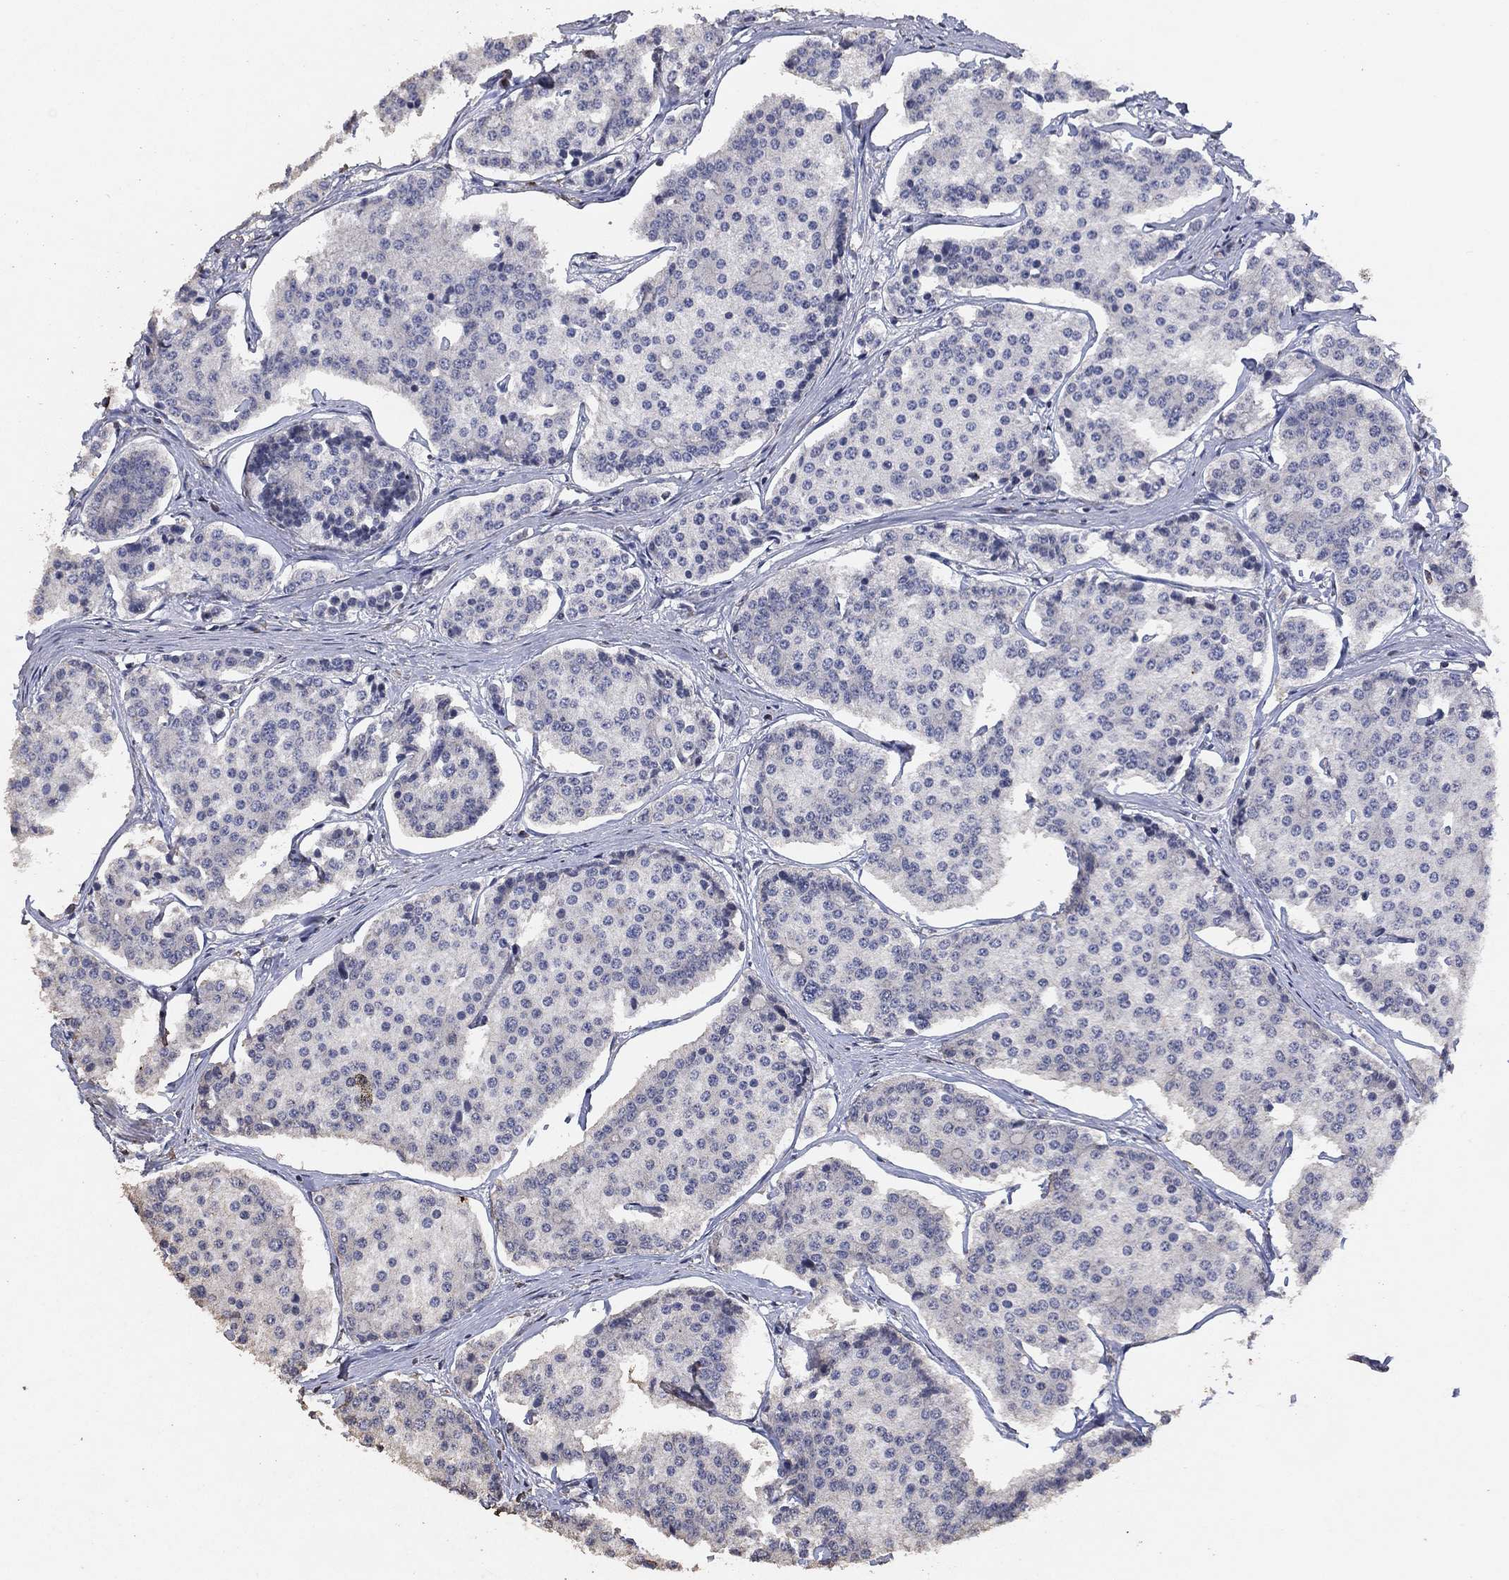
{"staining": {"intensity": "negative", "quantity": "none", "location": "none"}, "tissue": "carcinoid", "cell_type": "Tumor cells", "image_type": "cancer", "snomed": [{"axis": "morphology", "description": "Carcinoid, malignant, NOS"}, {"axis": "topography", "description": "Small intestine"}], "caption": "Tumor cells are negative for brown protein staining in carcinoid.", "gene": "ADPRHL1", "patient": {"sex": "female", "age": 65}}